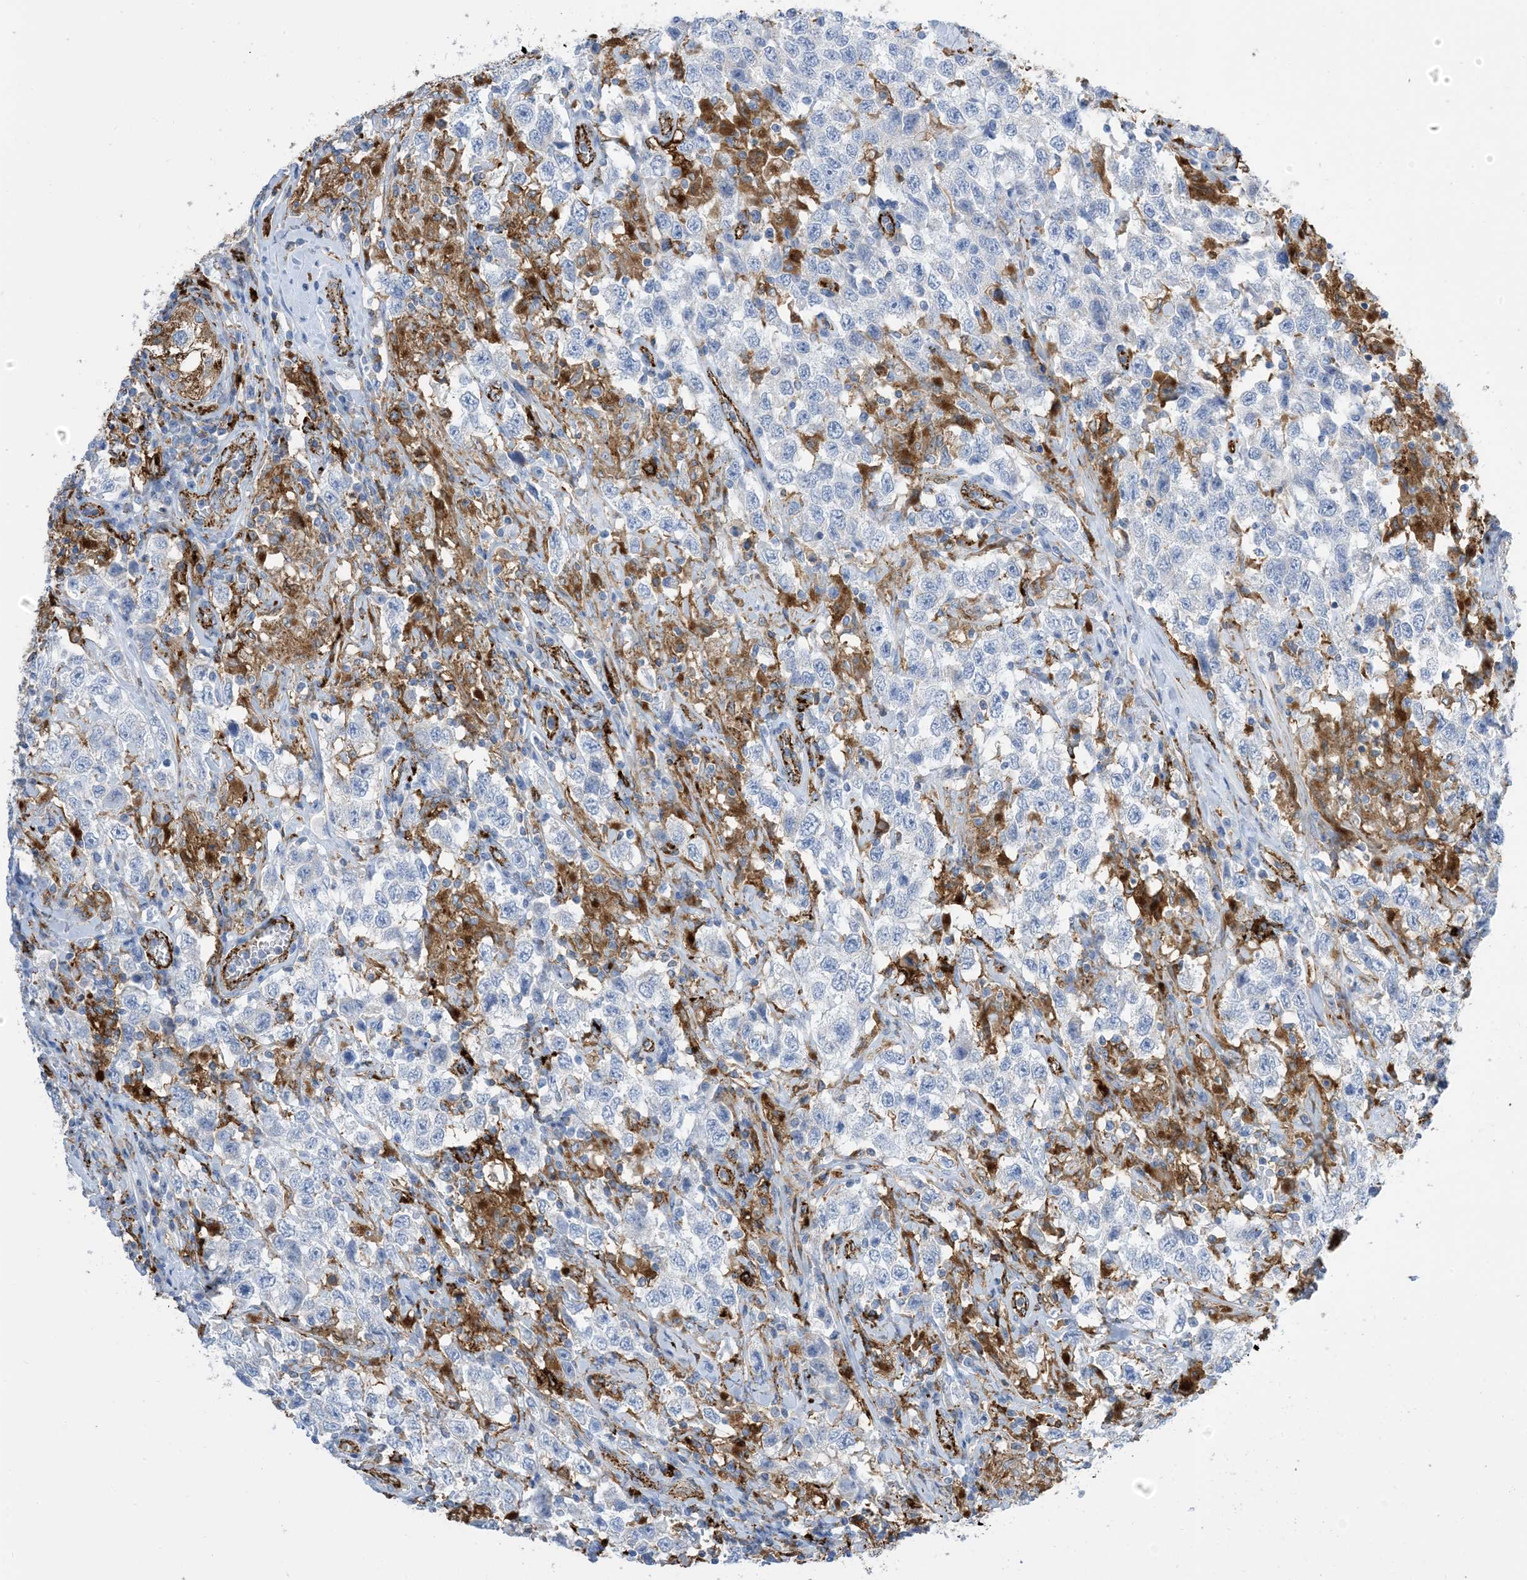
{"staining": {"intensity": "negative", "quantity": "none", "location": "none"}, "tissue": "testis cancer", "cell_type": "Tumor cells", "image_type": "cancer", "snomed": [{"axis": "morphology", "description": "Seminoma, NOS"}, {"axis": "topography", "description": "Testis"}], "caption": "DAB (3,3'-diaminobenzidine) immunohistochemical staining of human testis seminoma displays no significant staining in tumor cells.", "gene": "DPH3", "patient": {"sex": "male", "age": 41}}